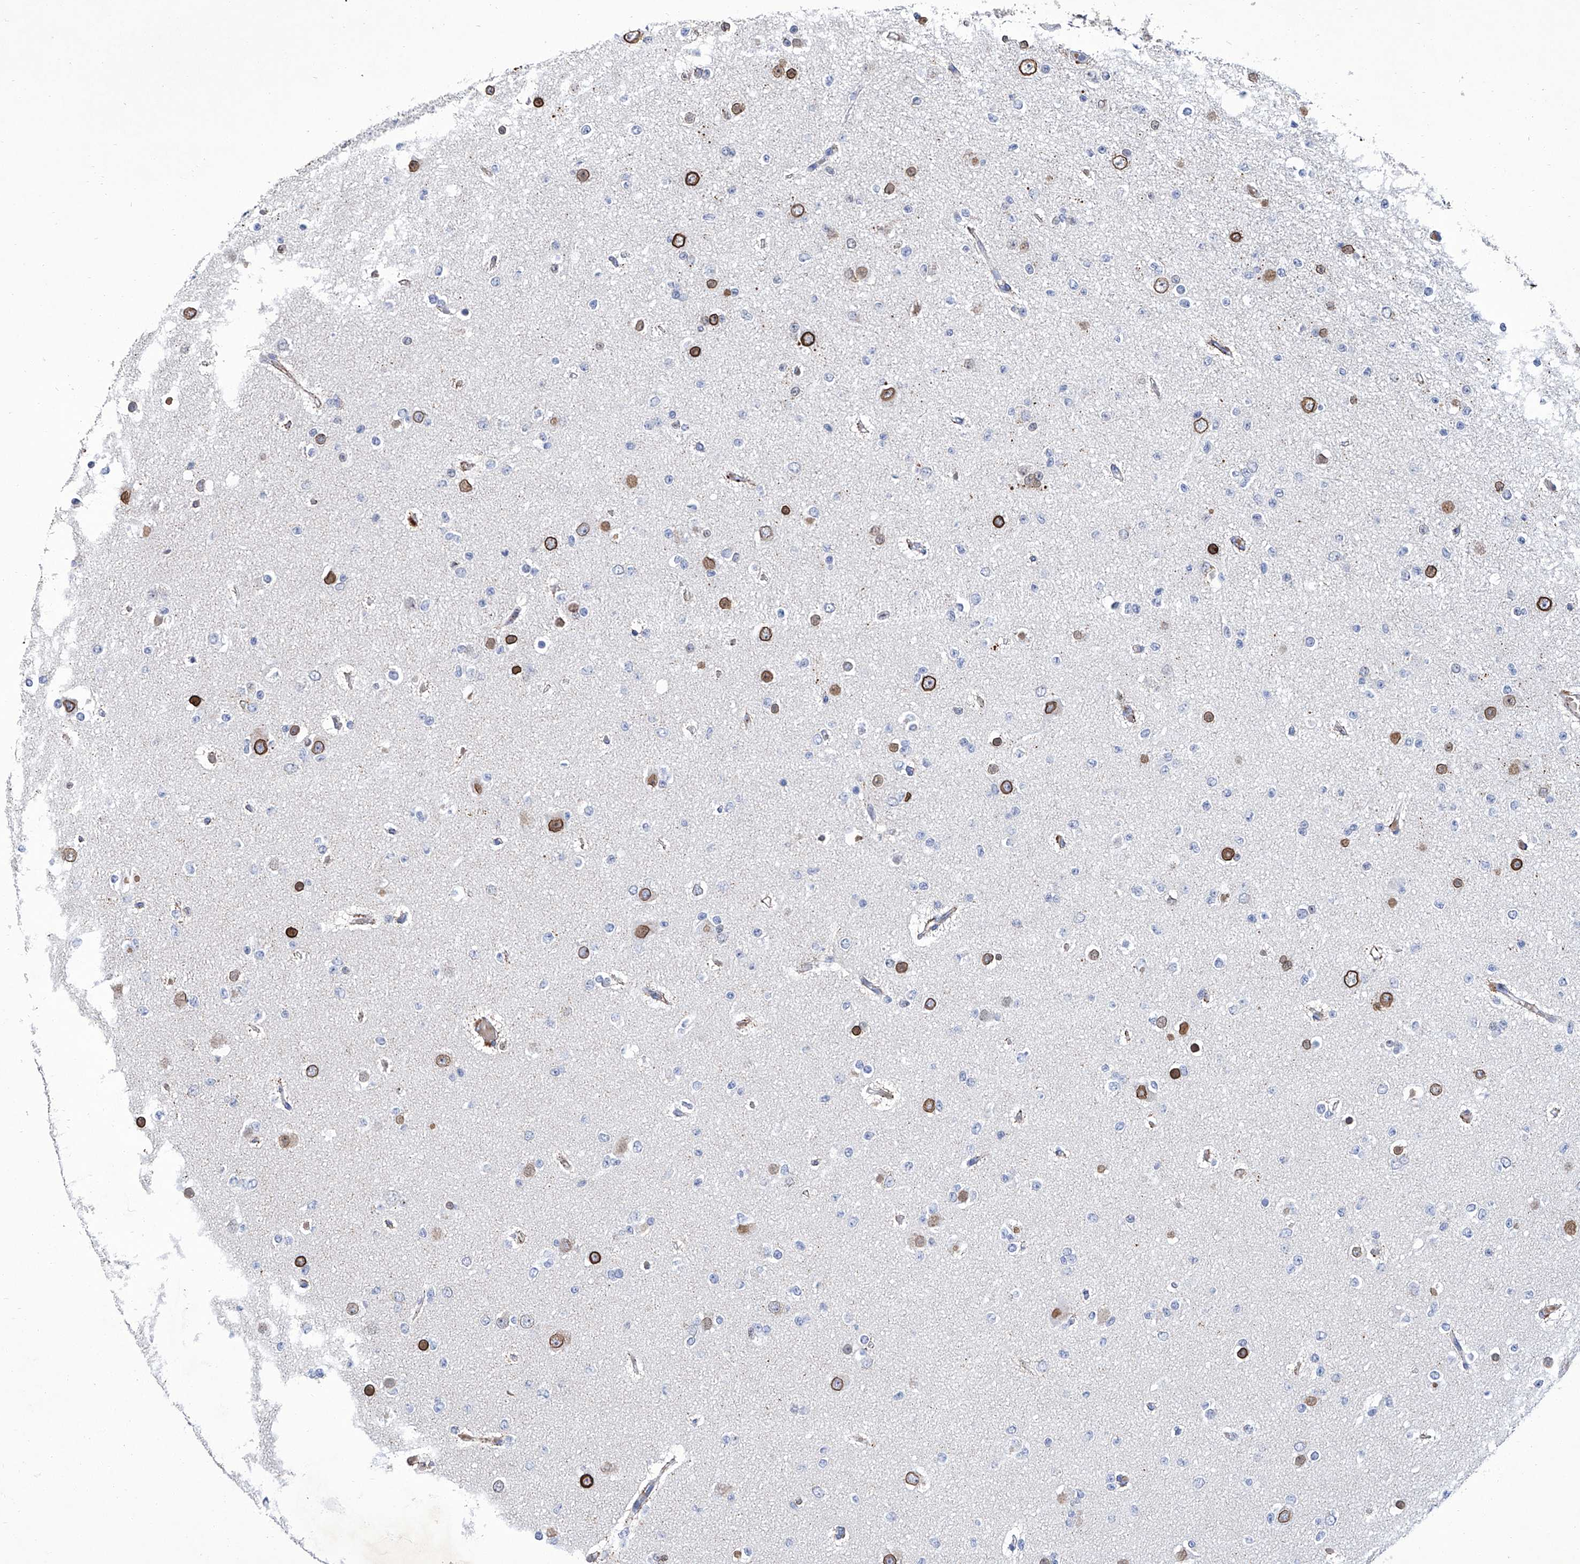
{"staining": {"intensity": "negative", "quantity": "none", "location": "none"}, "tissue": "glioma", "cell_type": "Tumor cells", "image_type": "cancer", "snomed": [{"axis": "morphology", "description": "Glioma, malignant, Low grade"}, {"axis": "topography", "description": "Brain"}], "caption": "Immunohistochemistry histopathology image of neoplastic tissue: glioma stained with DAB (3,3'-diaminobenzidine) shows no significant protein expression in tumor cells.", "gene": "GPT", "patient": {"sex": "female", "age": 22}}